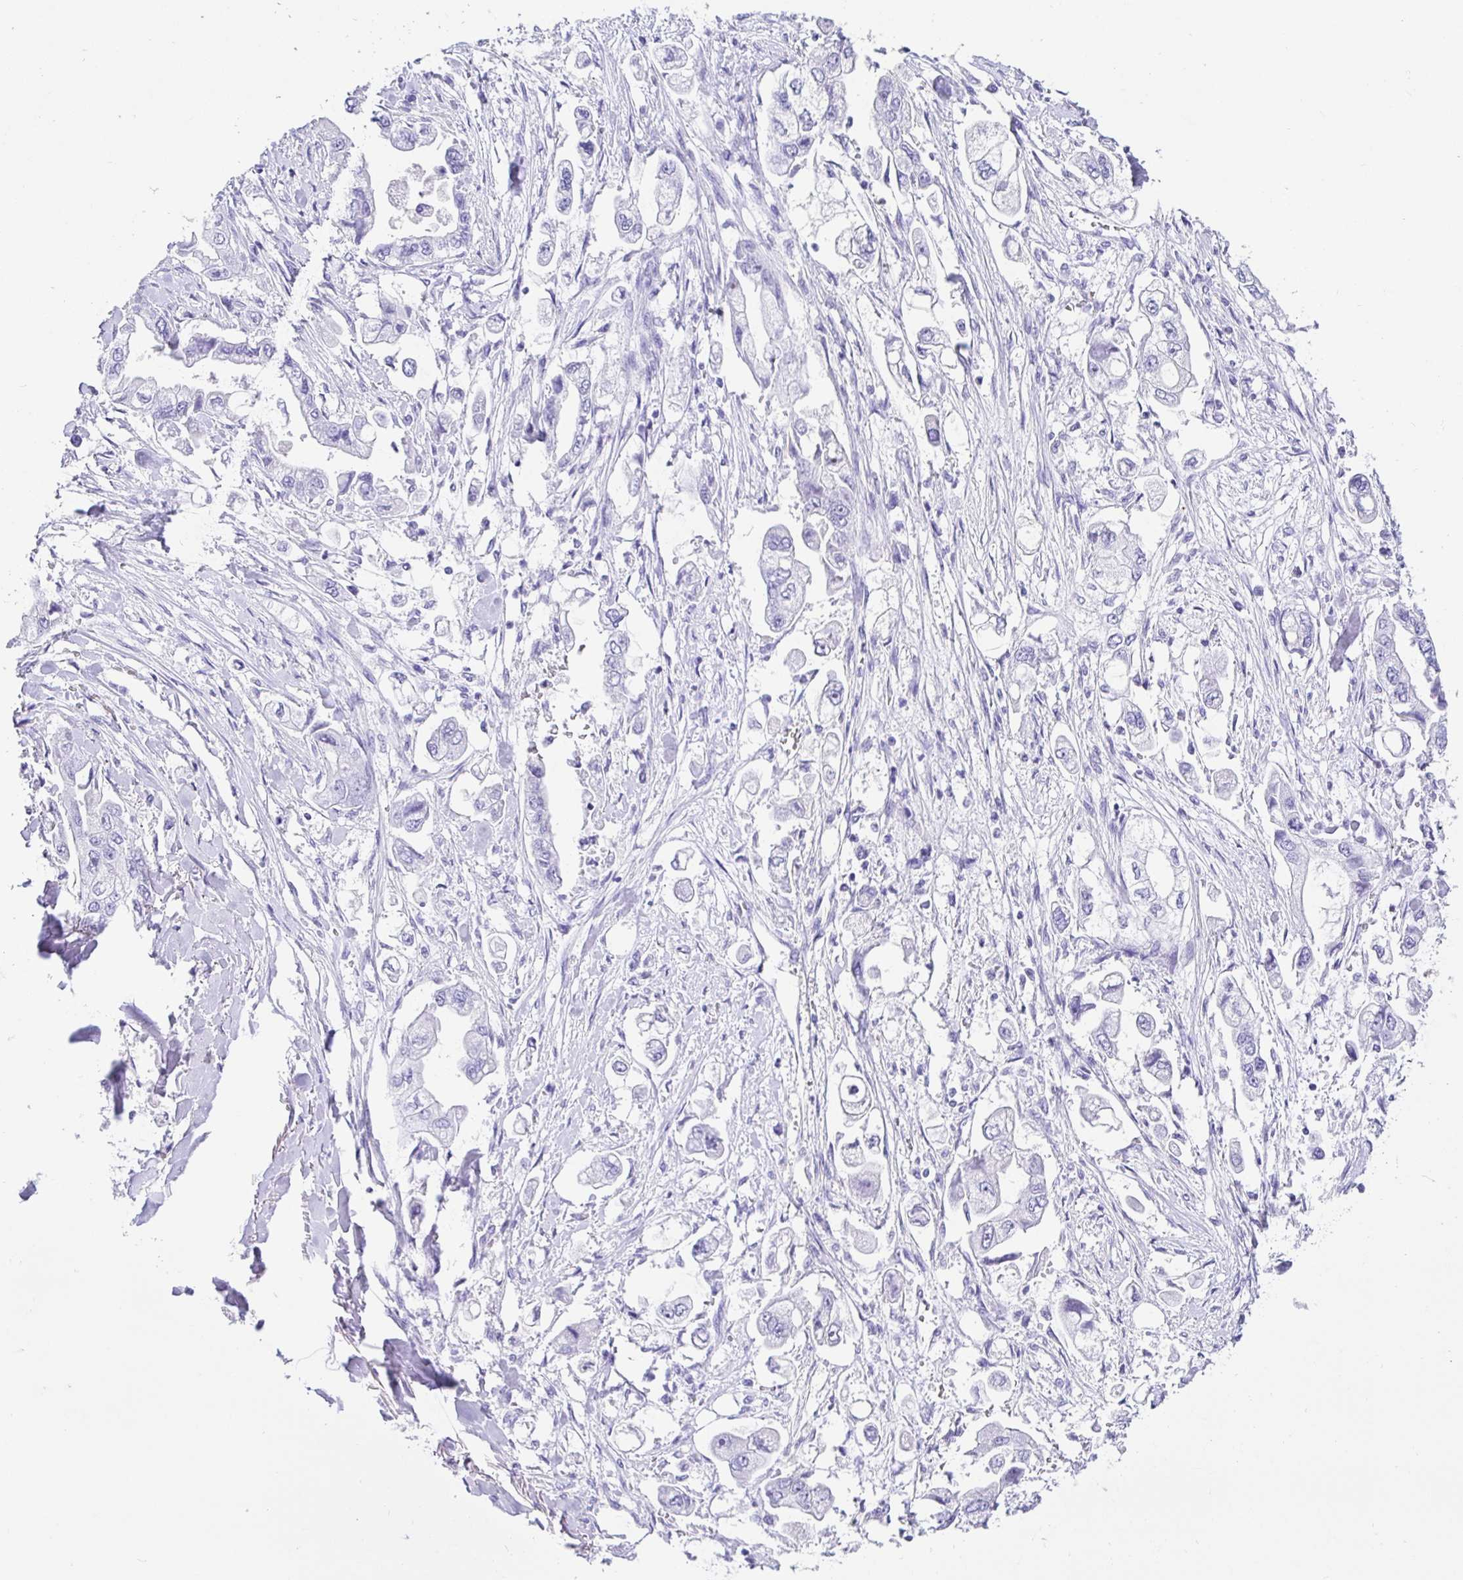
{"staining": {"intensity": "negative", "quantity": "none", "location": "none"}, "tissue": "stomach cancer", "cell_type": "Tumor cells", "image_type": "cancer", "snomed": [{"axis": "morphology", "description": "Adenocarcinoma, NOS"}, {"axis": "topography", "description": "Stomach"}], "caption": "High magnification brightfield microscopy of stomach cancer (adenocarcinoma) stained with DAB (3,3'-diaminobenzidine) (brown) and counterstained with hematoxylin (blue): tumor cells show no significant expression.", "gene": "PRAMEF19", "patient": {"sex": "male", "age": 62}}